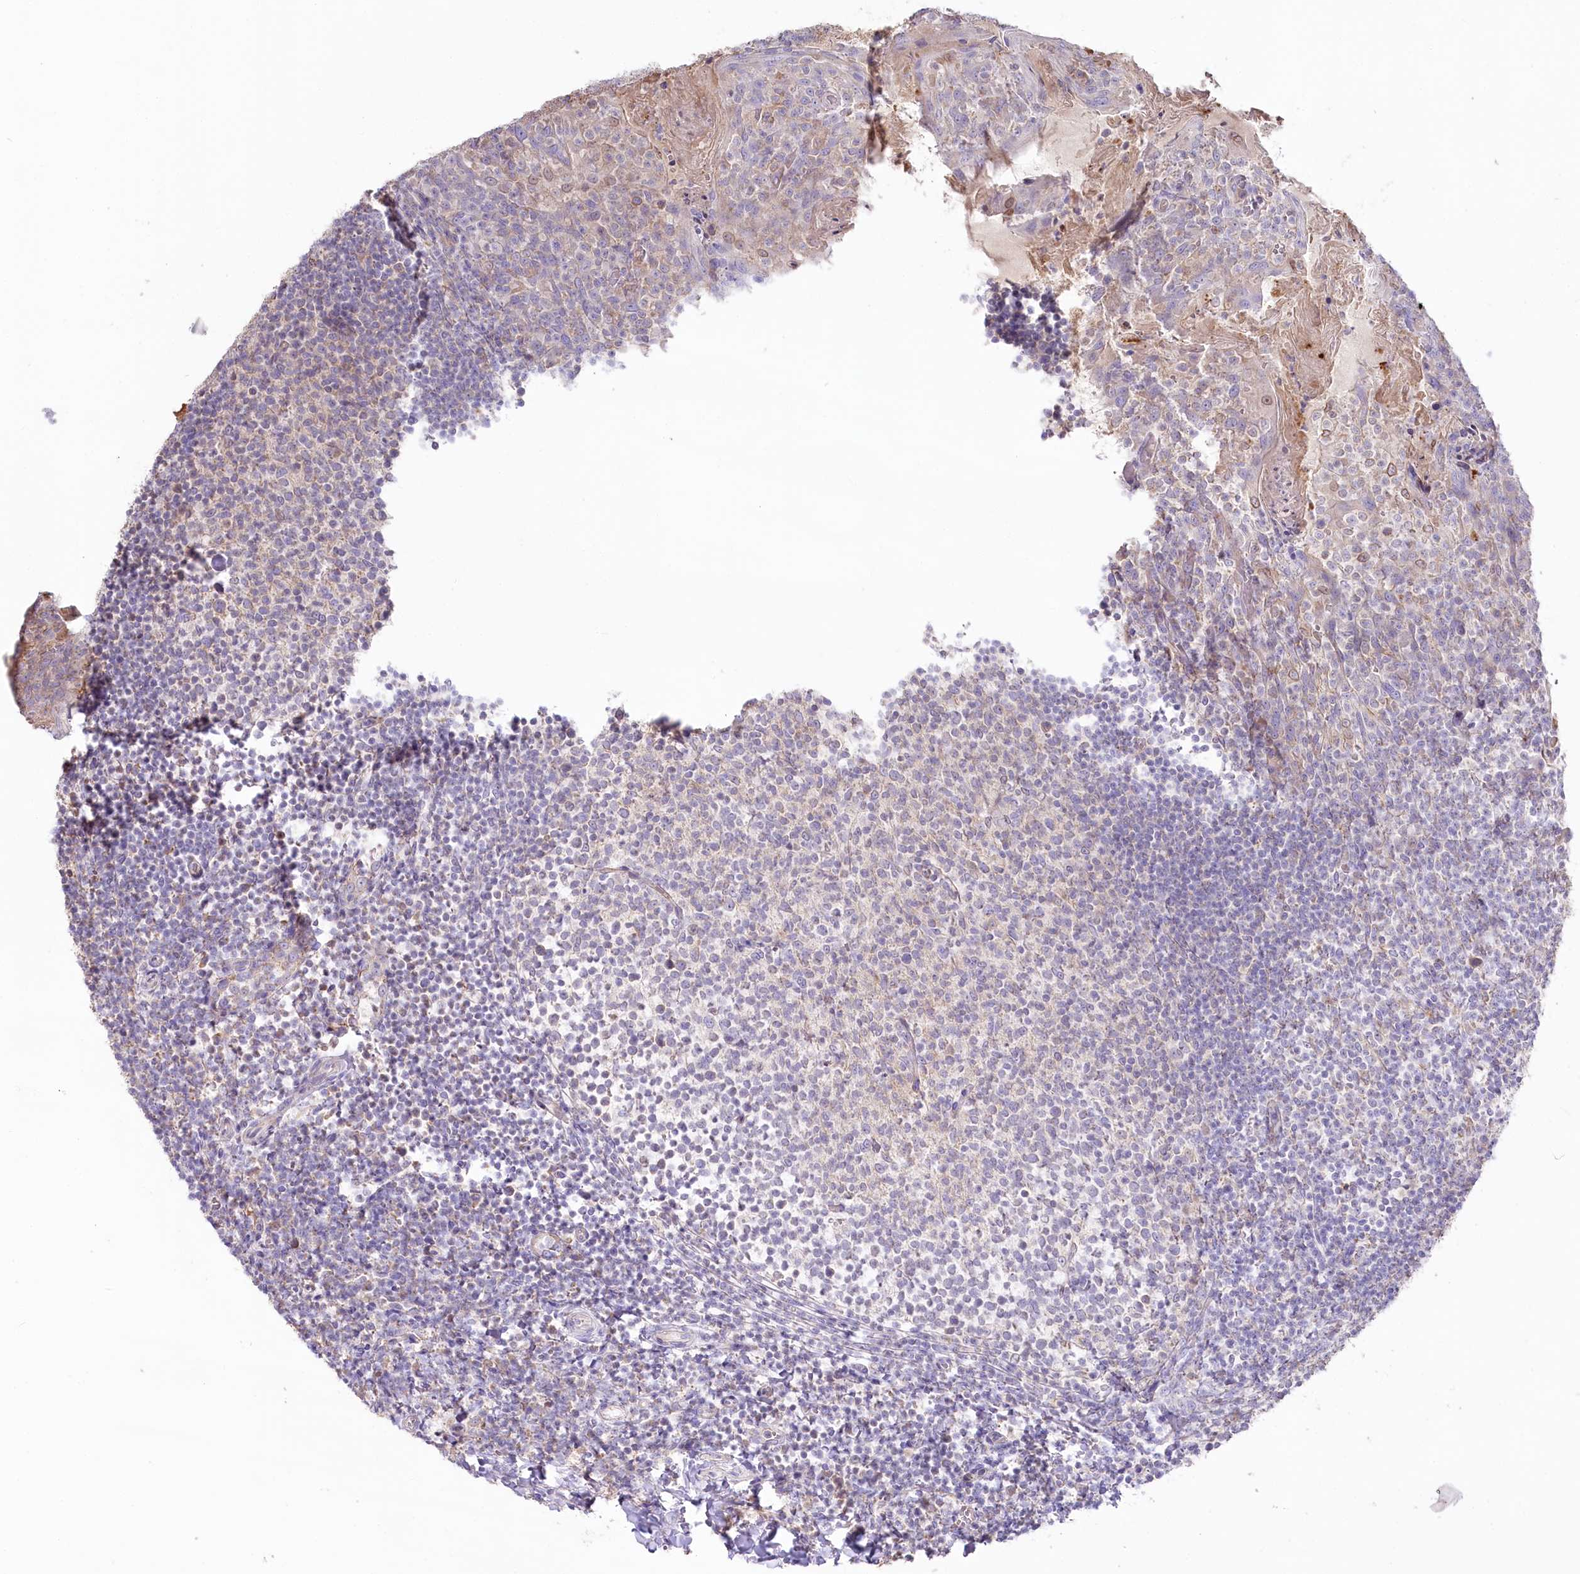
{"staining": {"intensity": "negative", "quantity": "none", "location": "none"}, "tissue": "tonsil", "cell_type": "Germinal center cells", "image_type": "normal", "snomed": [{"axis": "morphology", "description": "Normal tissue, NOS"}, {"axis": "topography", "description": "Tonsil"}], "caption": "Germinal center cells show no significant protein positivity in normal tonsil. The staining is performed using DAB (3,3'-diaminobenzidine) brown chromogen with nuclei counter-stained in using hematoxylin.", "gene": "SLC6A11", "patient": {"sex": "female", "age": 10}}